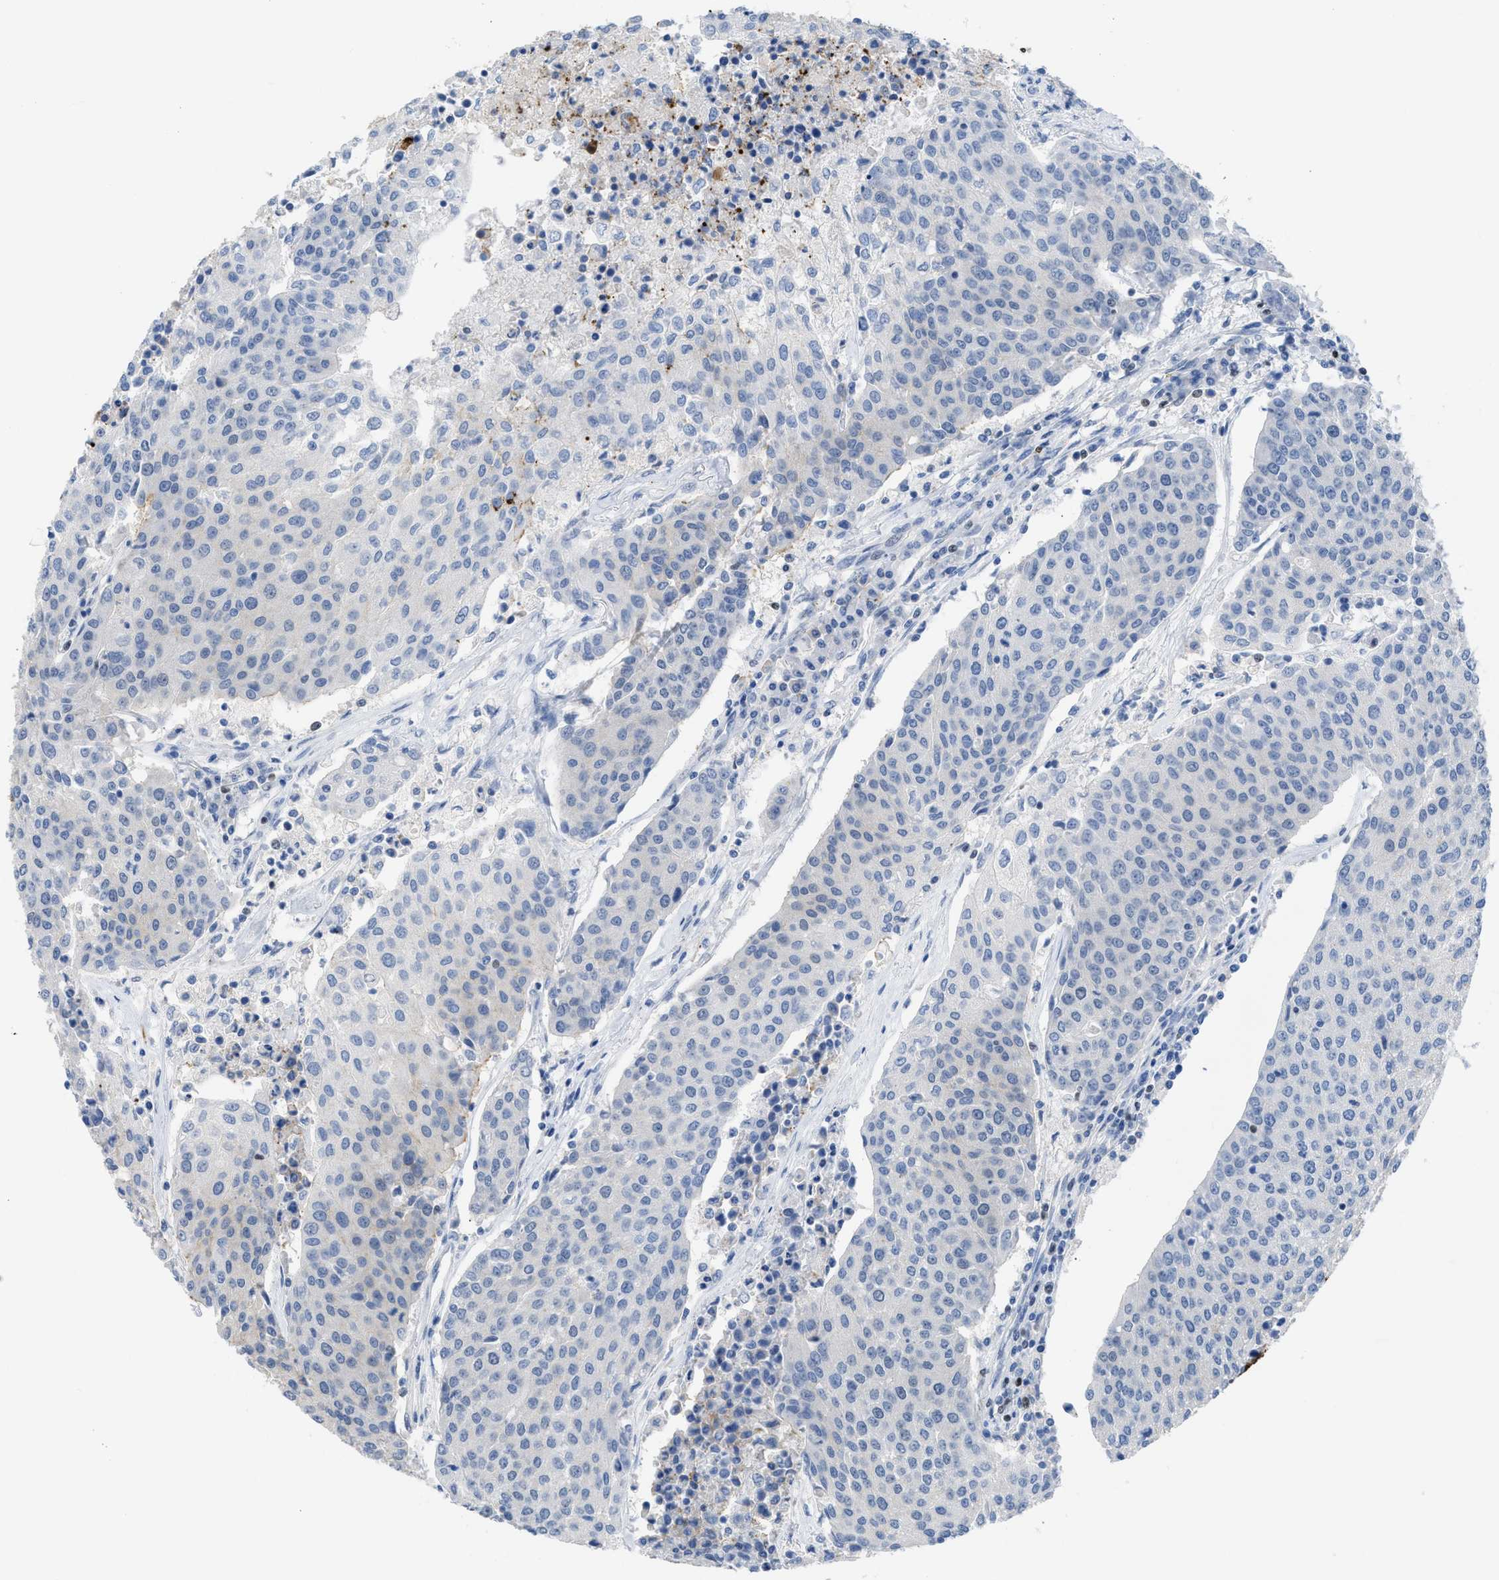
{"staining": {"intensity": "weak", "quantity": "<25%", "location": "cytoplasmic/membranous"}, "tissue": "urothelial cancer", "cell_type": "Tumor cells", "image_type": "cancer", "snomed": [{"axis": "morphology", "description": "Urothelial carcinoma, High grade"}, {"axis": "topography", "description": "Urinary bladder"}], "caption": "The immunohistochemistry micrograph has no significant staining in tumor cells of urothelial carcinoma (high-grade) tissue.", "gene": "LEF1", "patient": {"sex": "female", "age": 85}}